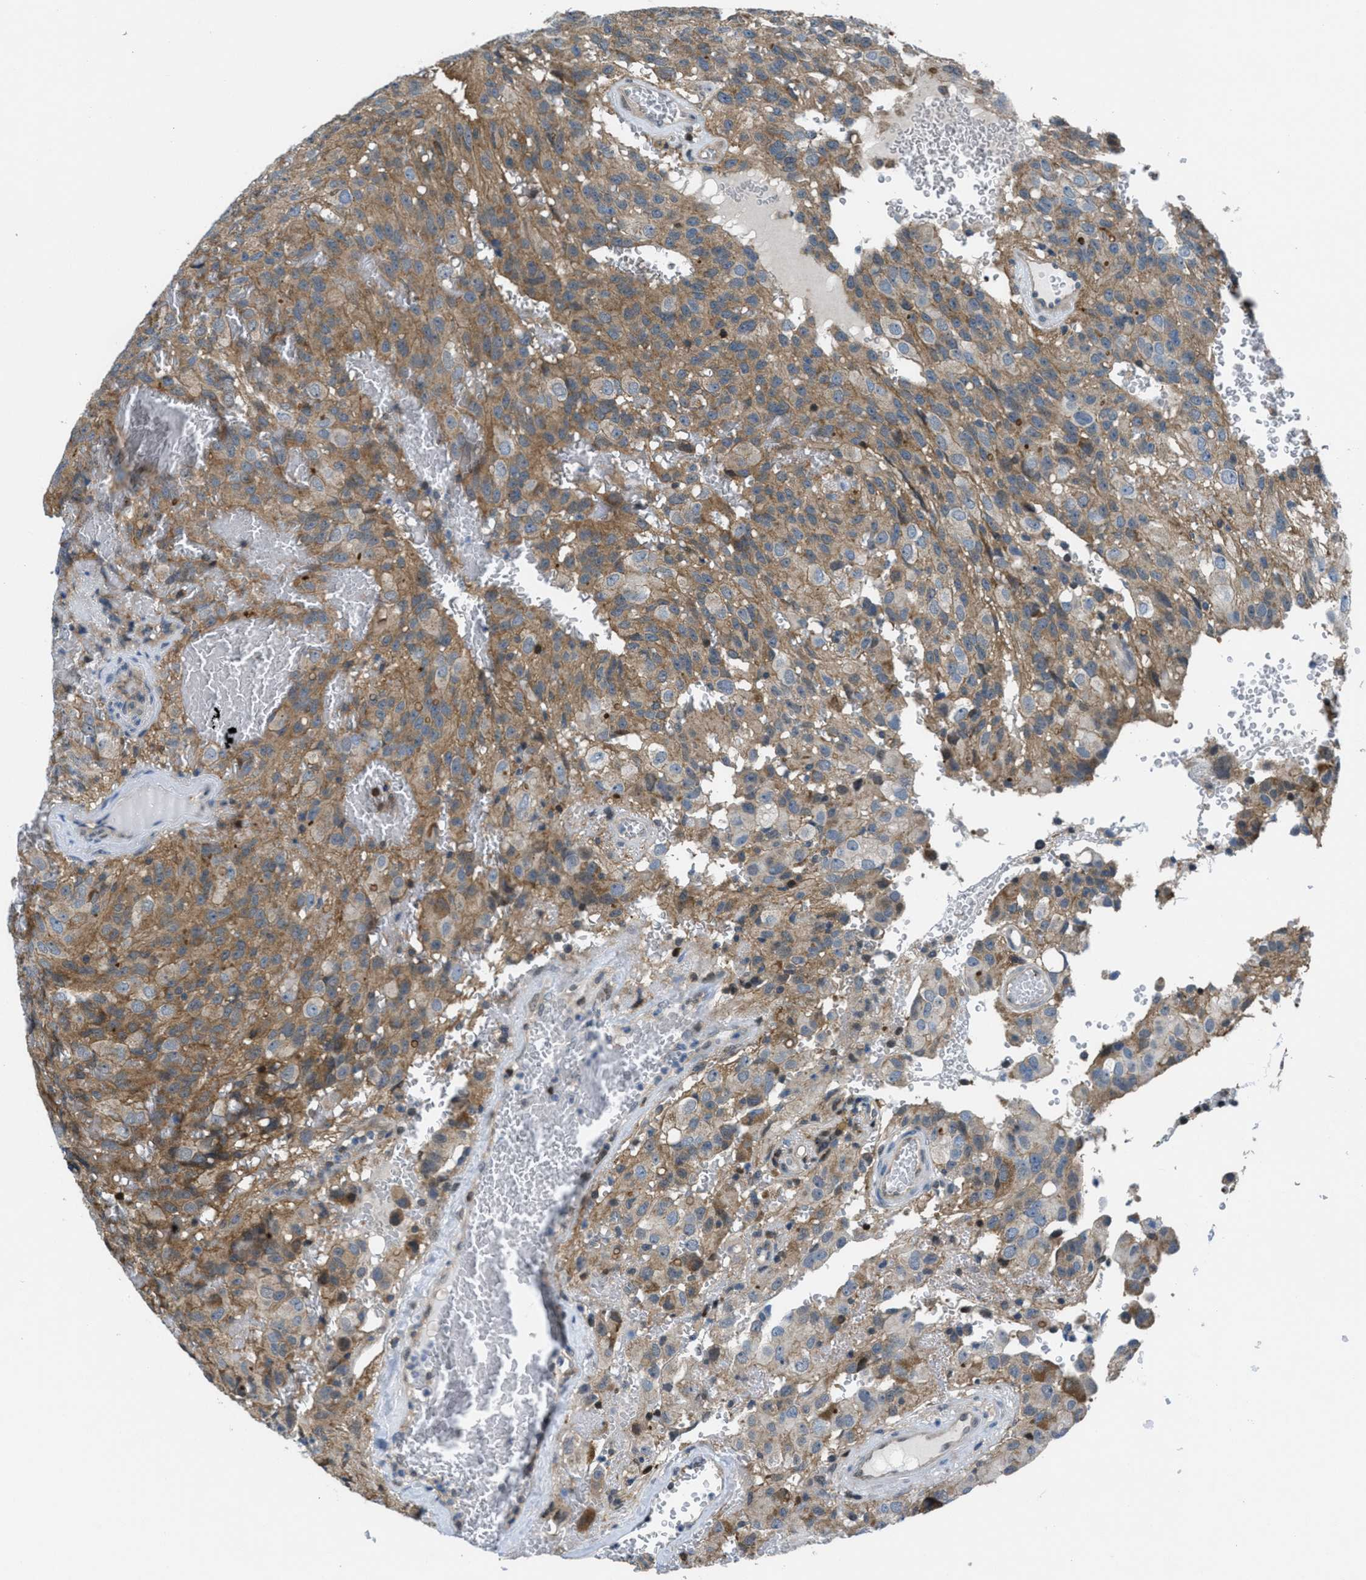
{"staining": {"intensity": "moderate", "quantity": ">75%", "location": "cytoplasmic/membranous"}, "tissue": "glioma", "cell_type": "Tumor cells", "image_type": "cancer", "snomed": [{"axis": "morphology", "description": "Glioma, malignant, High grade"}, {"axis": "topography", "description": "Brain"}], "caption": "DAB immunohistochemical staining of human glioma exhibits moderate cytoplasmic/membranous protein positivity in about >75% of tumor cells.", "gene": "PIP5K1C", "patient": {"sex": "male", "age": 32}}